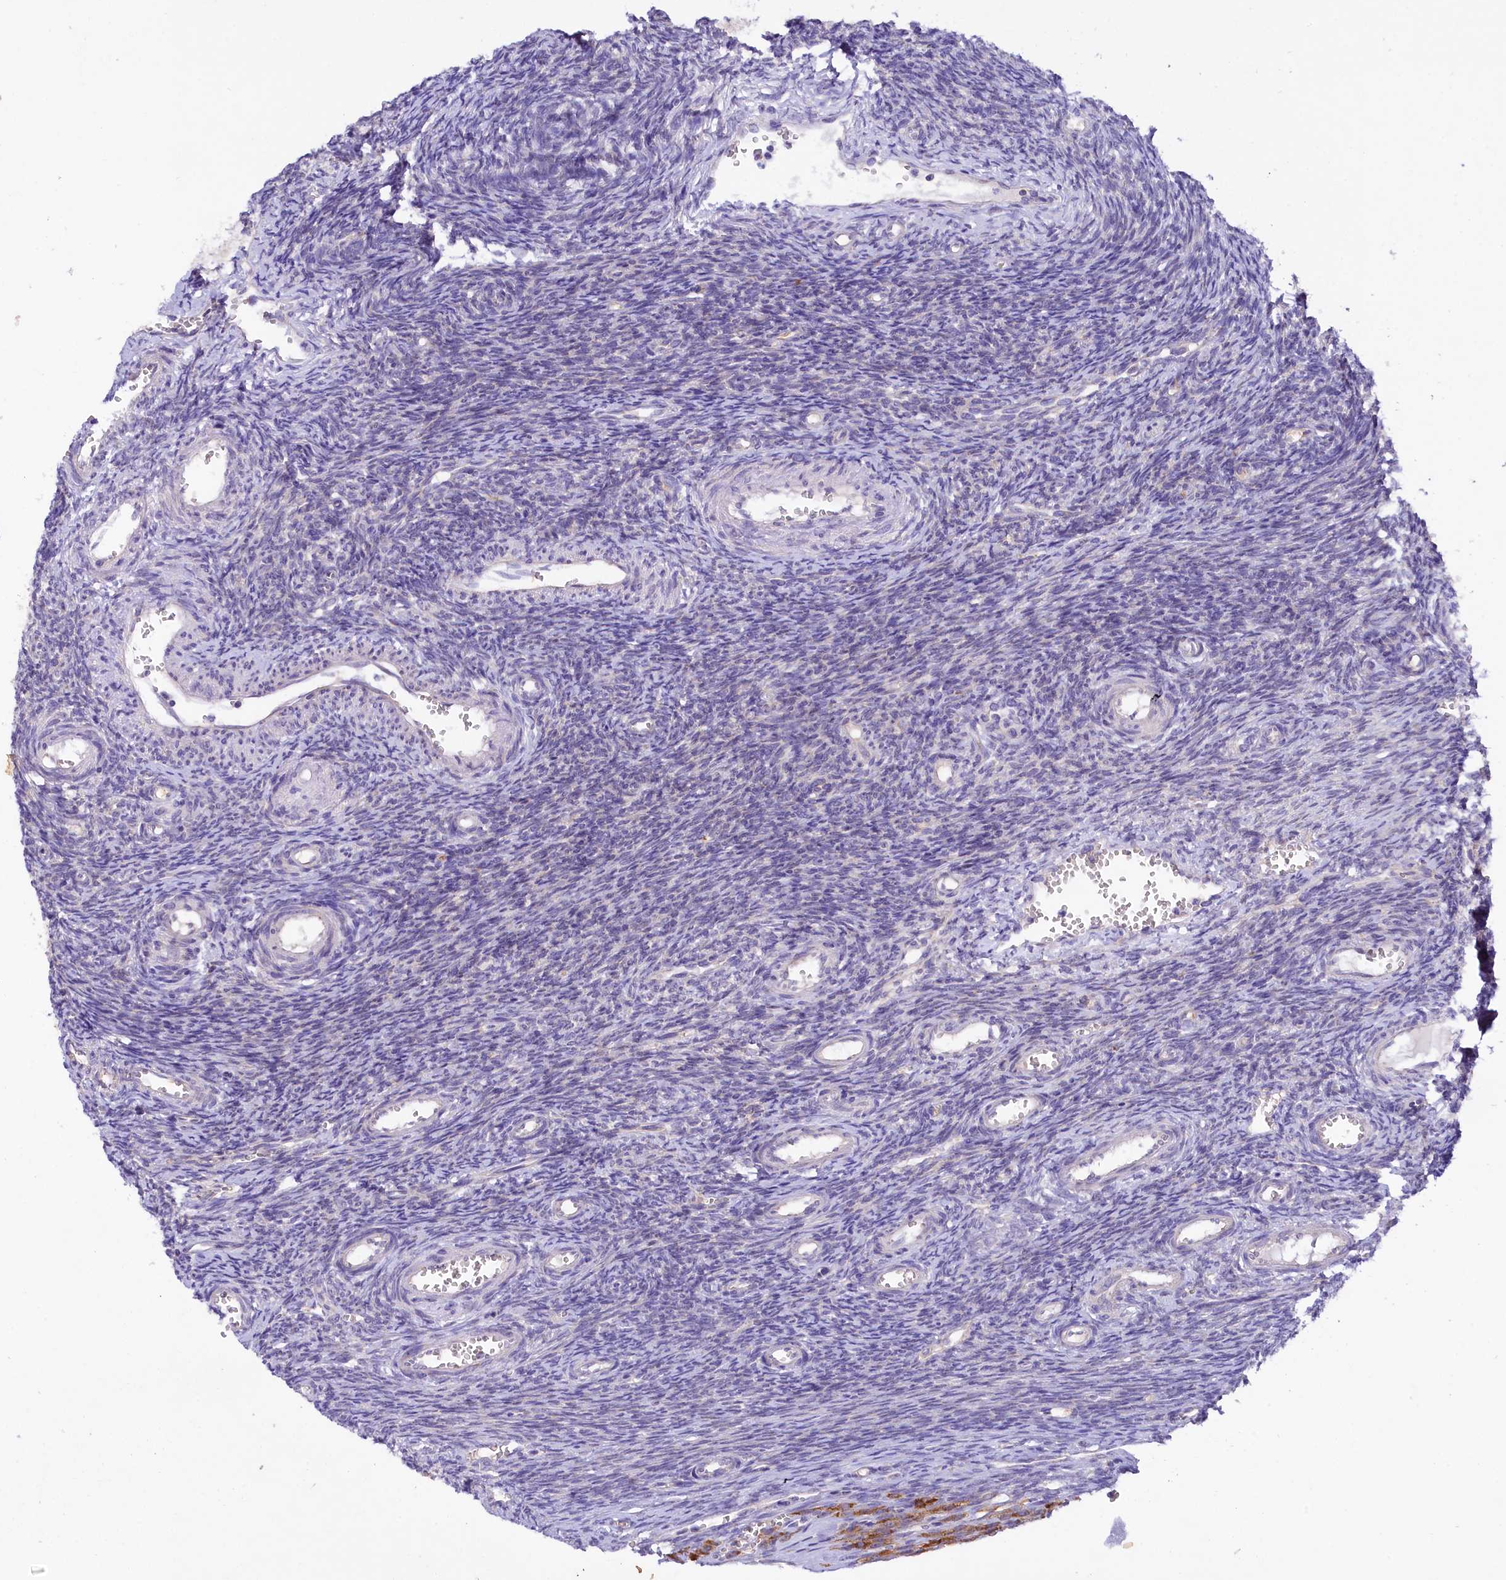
{"staining": {"intensity": "negative", "quantity": "none", "location": "none"}, "tissue": "ovary", "cell_type": "Ovarian stroma cells", "image_type": "normal", "snomed": [{"axis": "morphology", "description": "Normal tissue, NOS"}, {"axis": "topography", "description": "Ovary"}], "caption": "Ovary stained for a protein using IHC reveals no positivity ovarian stroma cells.", "gene": "CEP295", "patient": {"sex": "female", "age": 39}}